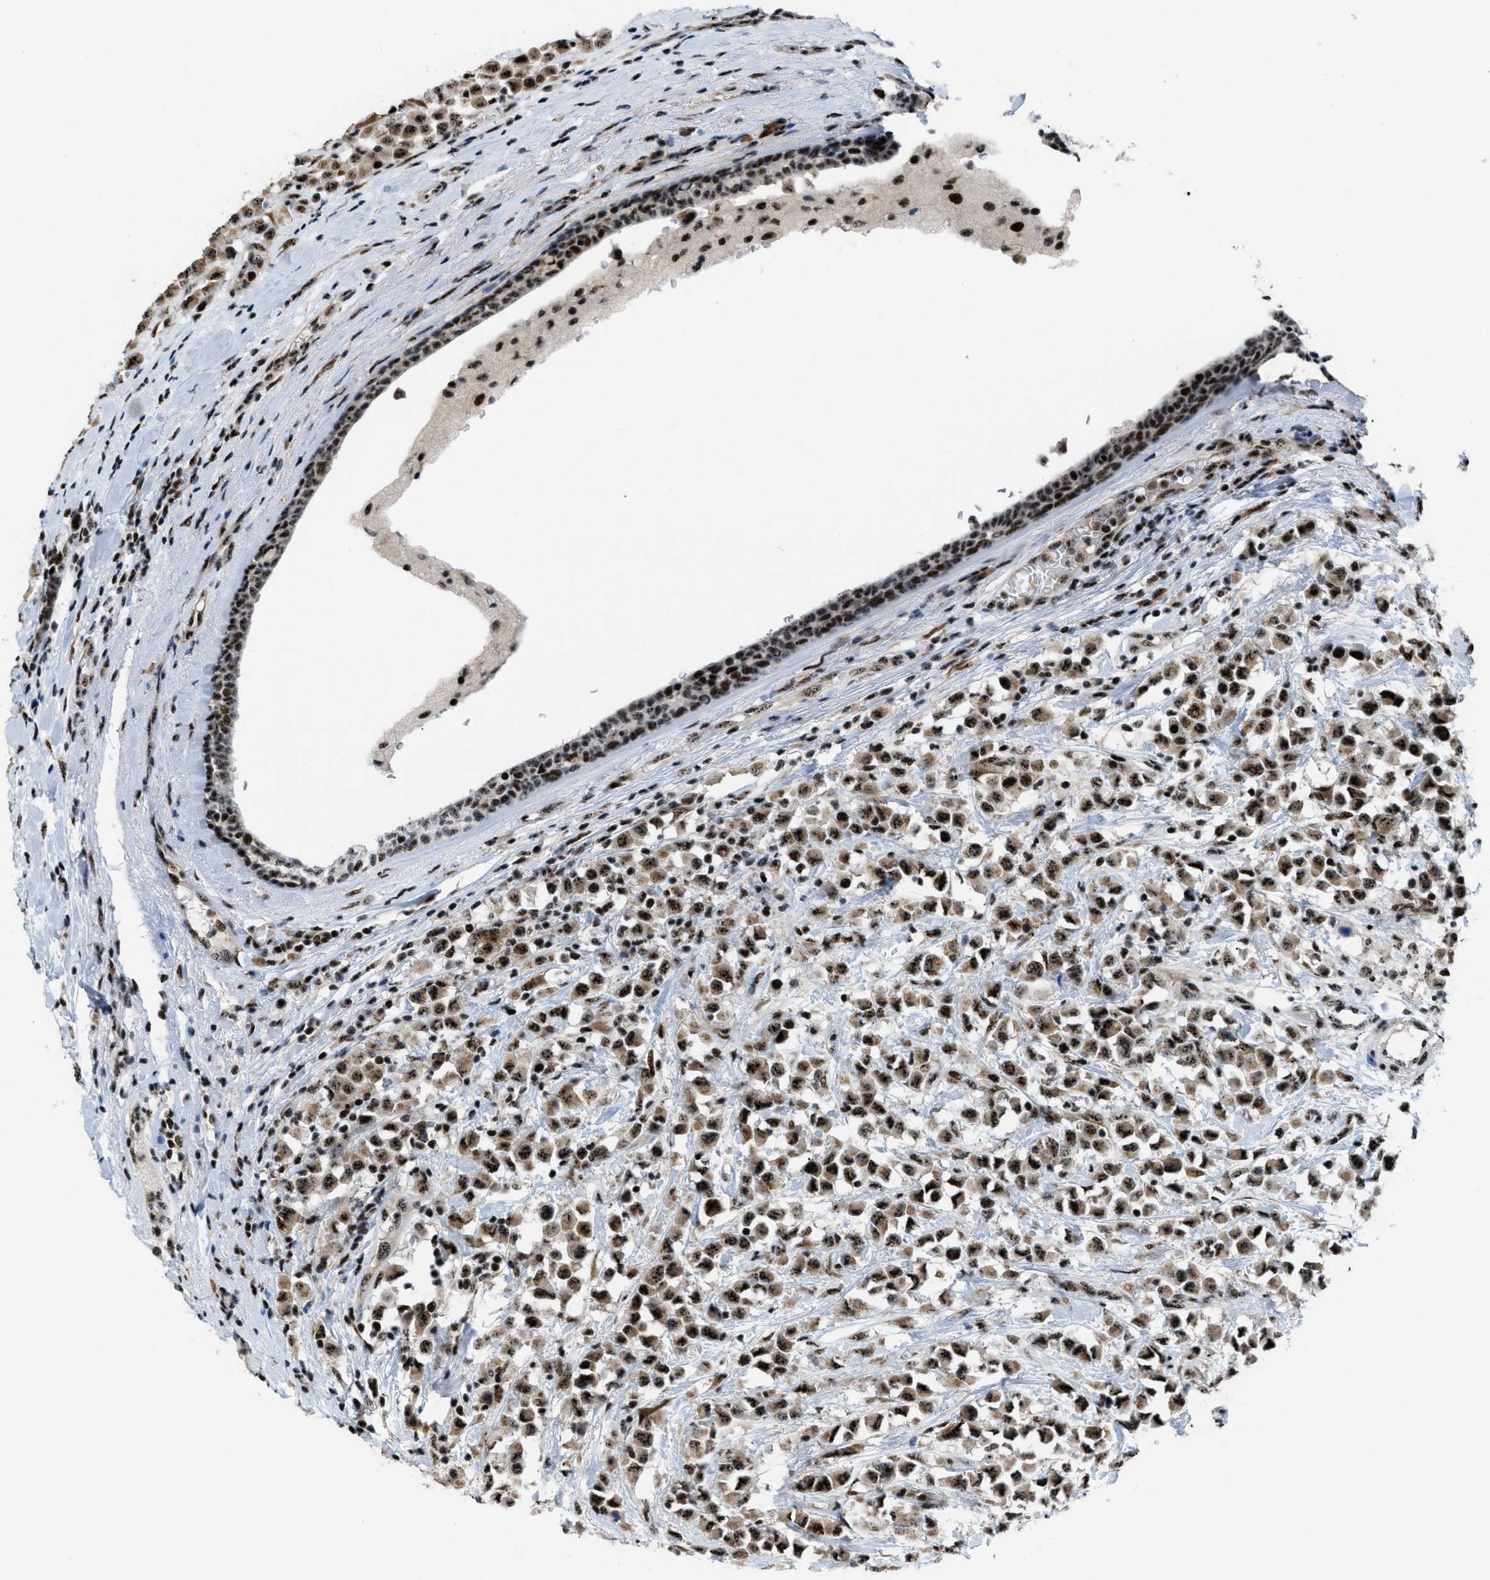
{"staining": {"intensity": "strong", "quantity": ">75%", "location": "cytoplasmic/membranous,nuclear"}, "tissue": "breast cancer", "cell_type": "Tumor cells", "image_type": "cancer", "snomed": [{"axis": "morphology", "description": "Duct carcinoma"}, {"axis": "topography", "description": "Breast"}], "caption": "Protein expression analysis of intraductal carcinoma (breast) shows strong cytoplasmic/membranous and nuclear expression in approximately >75% of tumor cells. Nuclei are stained in blue.", "gene": "CDR2", "patient": {"sex": "female", "age": 61}}